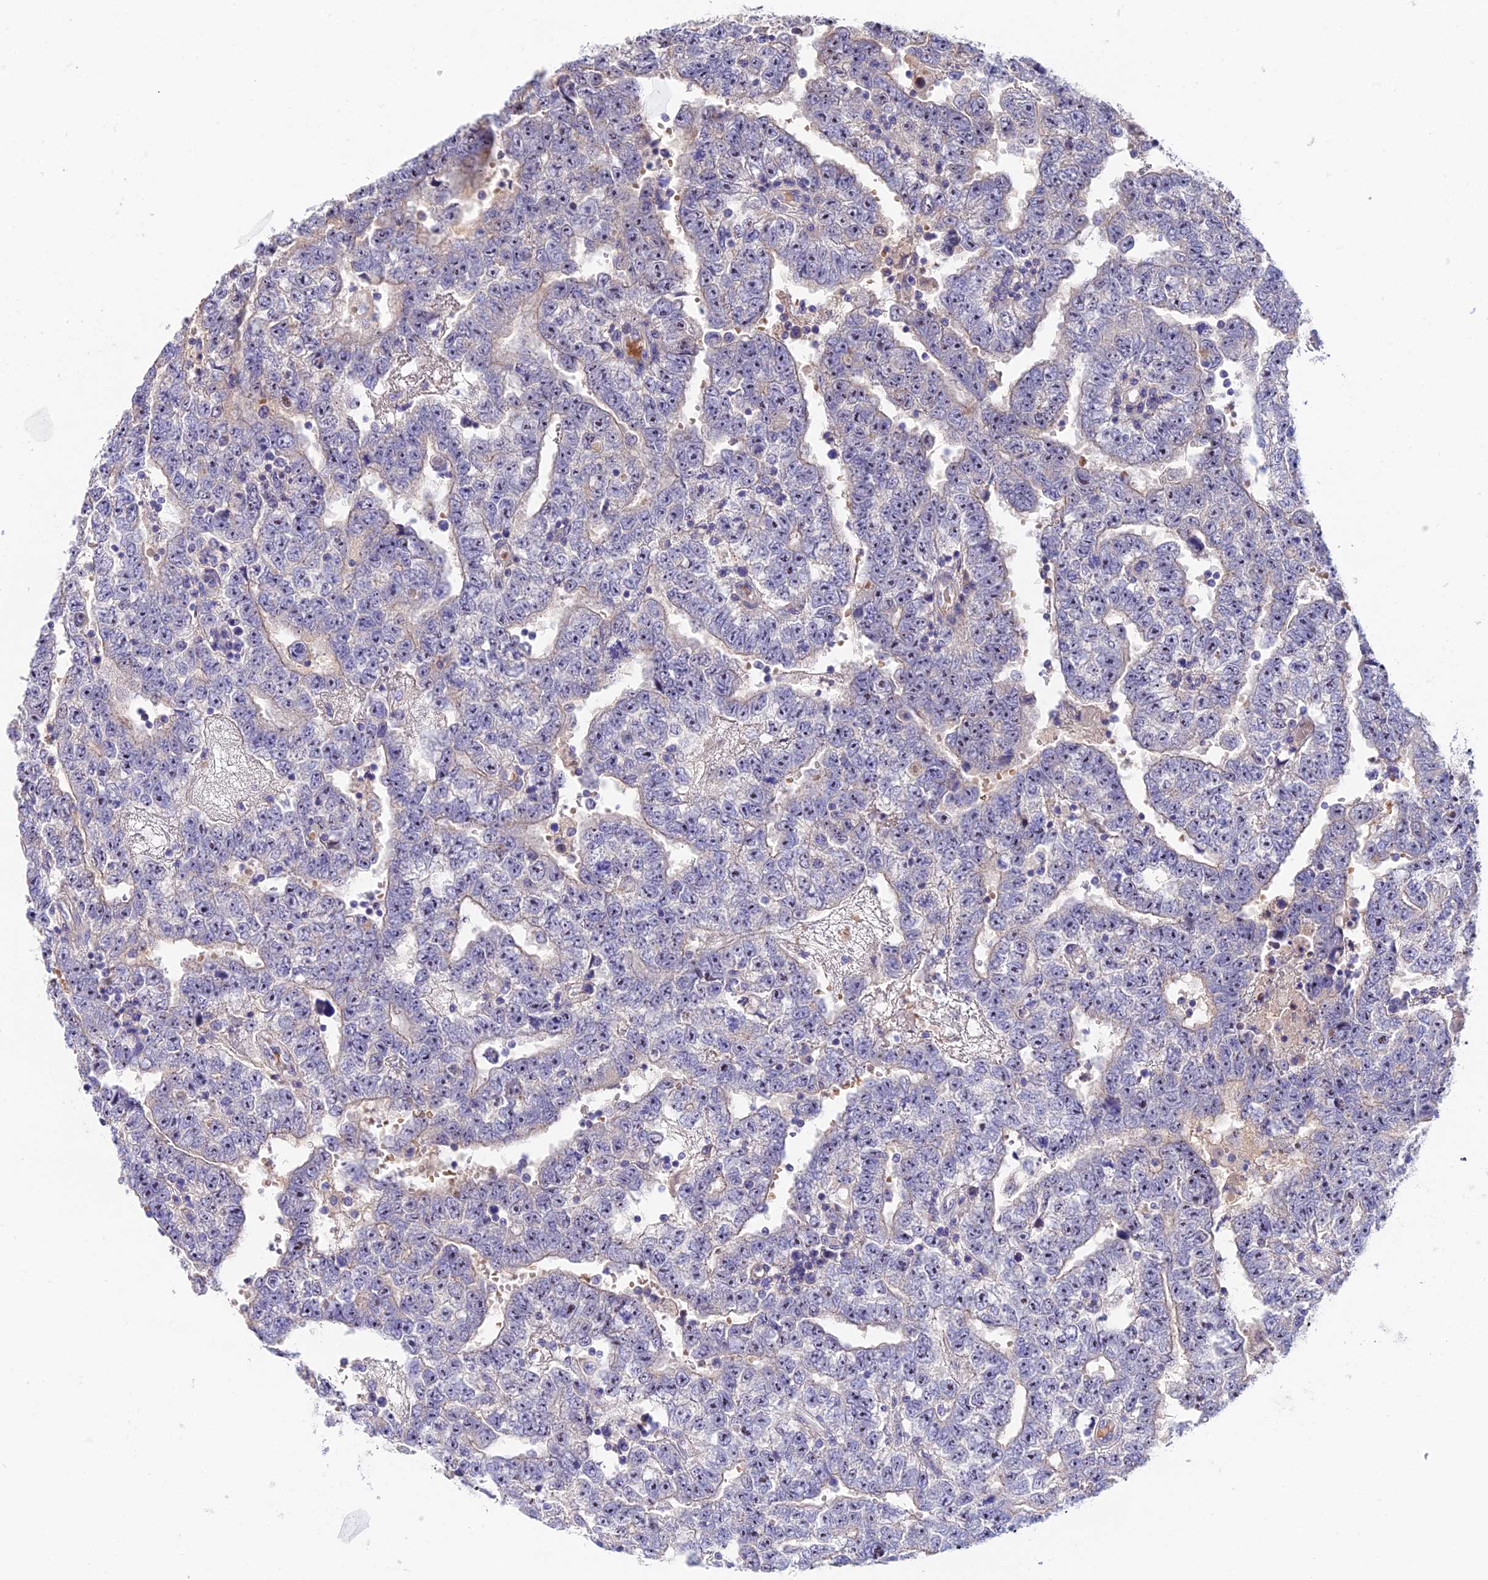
{"staining": {"intensity": "negative", "quantity": "none", "location": "none"}, "tissue": "testis cancer", "cell_type": "Tumor cells", "image_type": "cancer", "snomed": [{"axis": "morphology", "description": "Carcinoma, Embryonal, NOS"}, {"axis": "topography", "description": "Testis"}], "caption": "This is an immunohistochemistry (IHC) histopathology image of human testis cancer (embryonal carcinoma). There is no staining in tumor cells.", "gene": "DUSP29", "patient": {"sex": "male", "age": 25}}